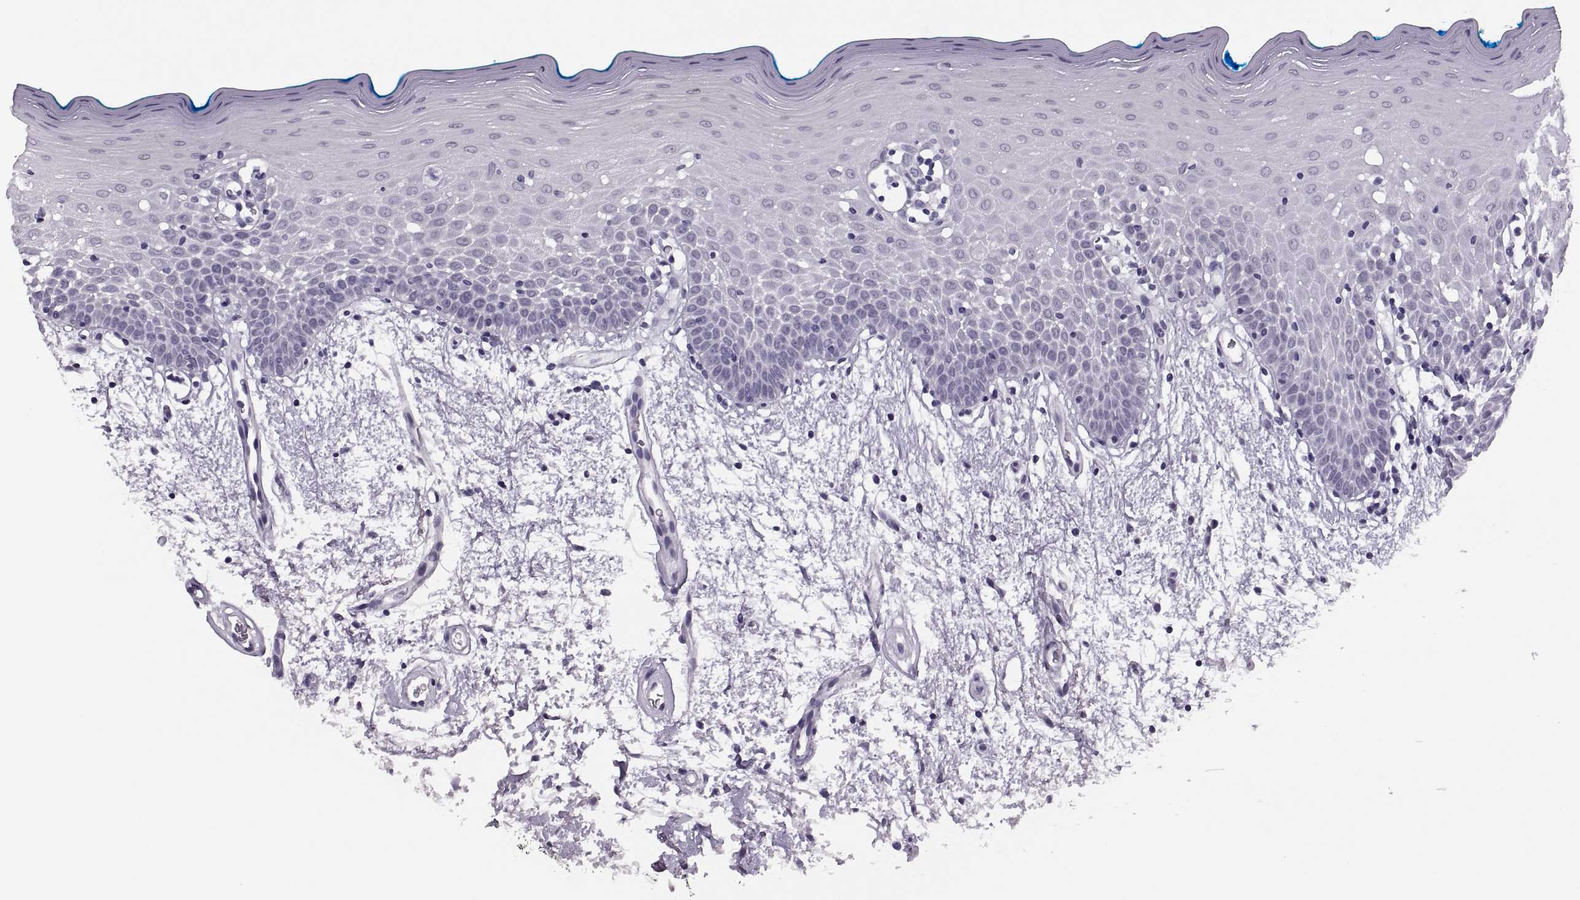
{"staining": {"intensity": "negative", "quantity": "none", "location": "none"}, "tissue": "oral mucosa", "cell_type": "Squamous epithelial cells", "image_type": "normal", "snomed": [{"axis": "morphology", "description": "Normal tissue, NOS"}, {"axis": "morphology", "description": "Squamous cell carcinoma, NOS"}, {"axis": "topography", "description": "Oral tissue"}, {"axis": "topography", "description": "Head-Neck"}], "caption": "This histopathology image is of normal oral mucosa stained with immunohistochemistry to label a protein in brown with the nuclei are counter-stained blue. There is no expression in squamous epithelial cells.", "gene": "SYNGR4", "patient": {"sex": "female", "age": 75}}